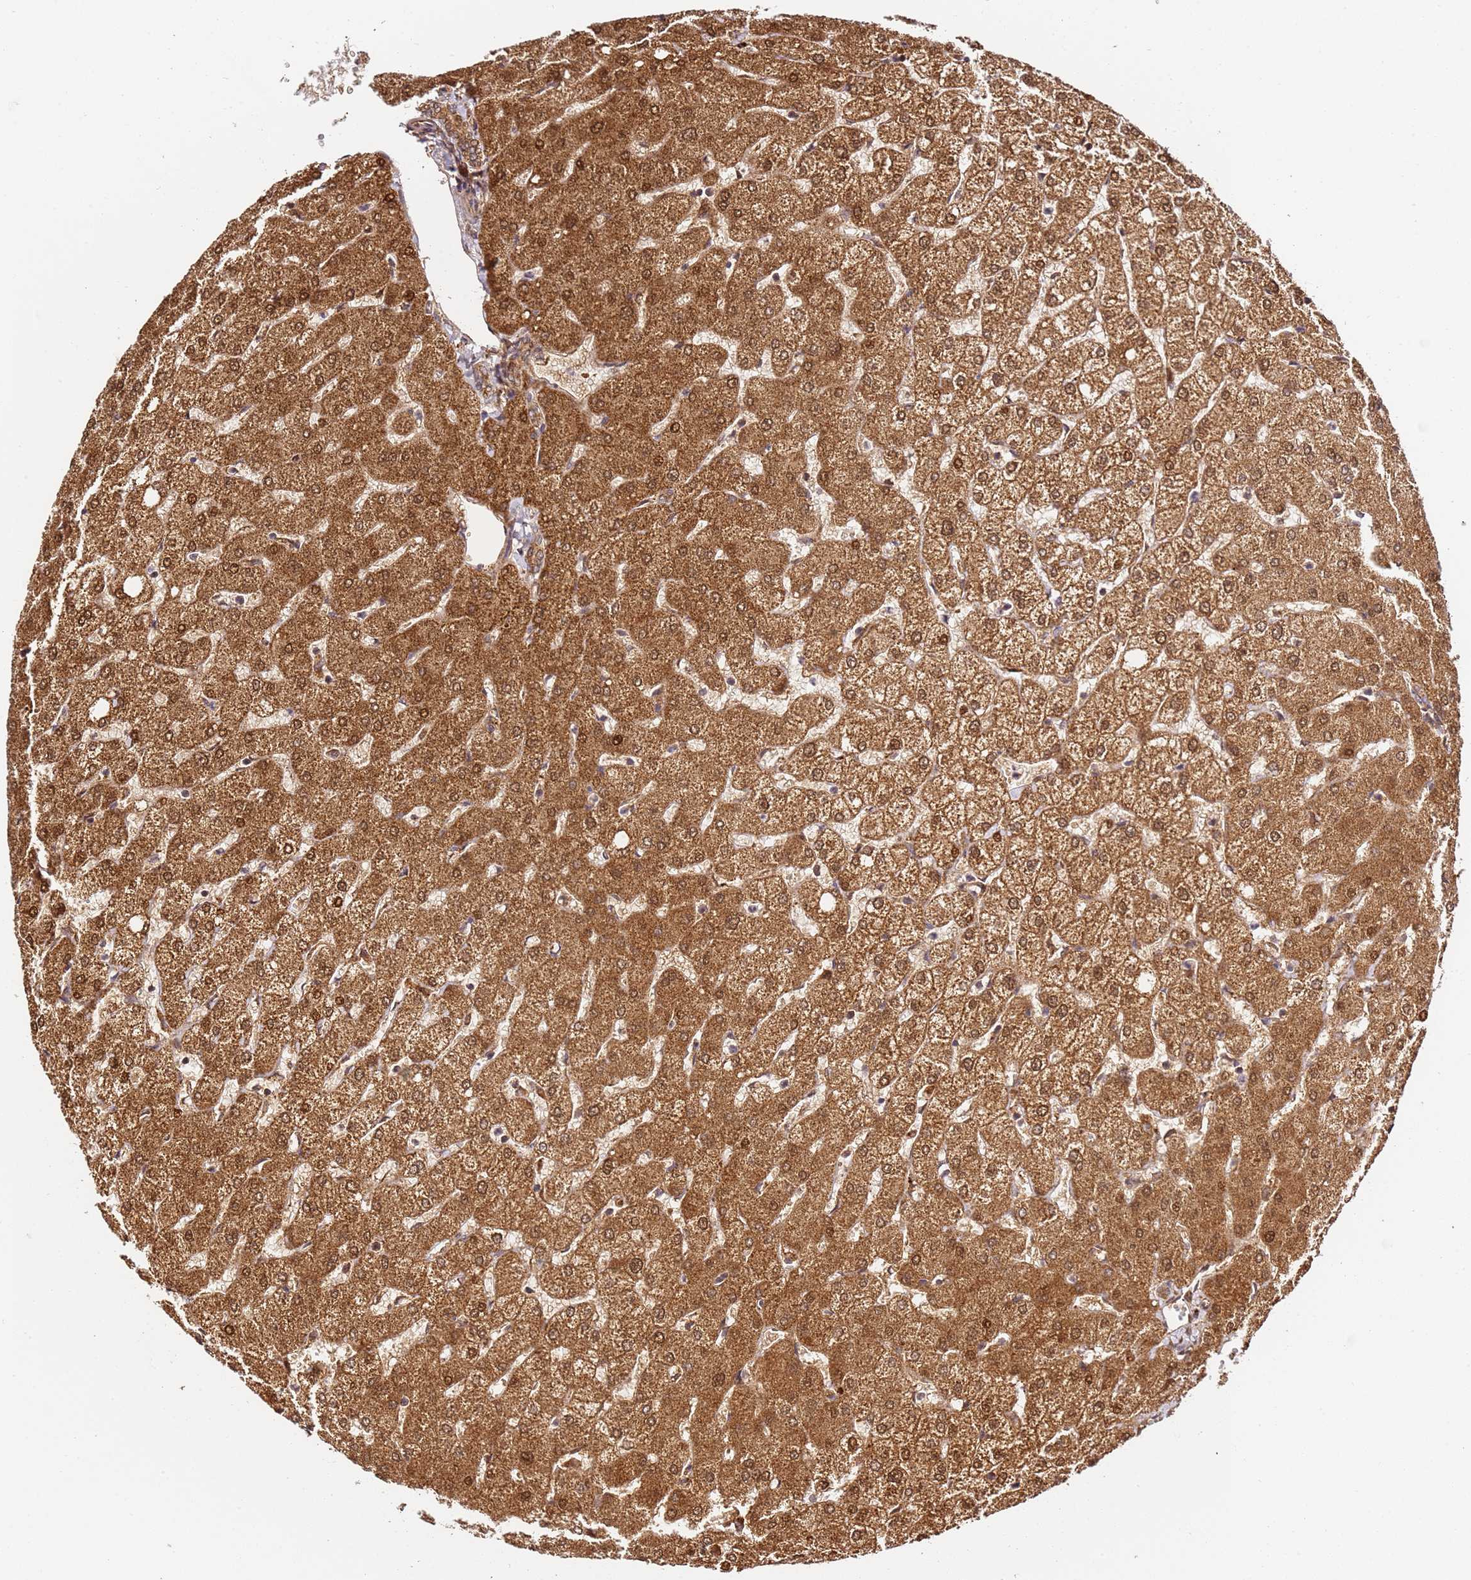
{"staining": {"intensity": "moderate", "quantity": ">75%", "location": "cytoplasmic/membranous"}, "tissue": "liver", "cell_type": "Cholangiocytes", "image_type": "normal", "snomed": [{"axis": "morphology", "description": "Normal tissue, NOS"}, {"axis": "topography", "description": "Liver"}], "caption": "IHC image of unremarkable liver: liver stained using immunohistochemistry displays medium levels of moderate protein expression localized specifically in the cytoplasmic/membranous of cholangiocytes, appearing as a cytoplasmic/membranous brown color.", "gene": "SMOX", "patient": {"sex": "female", "age": 54}}